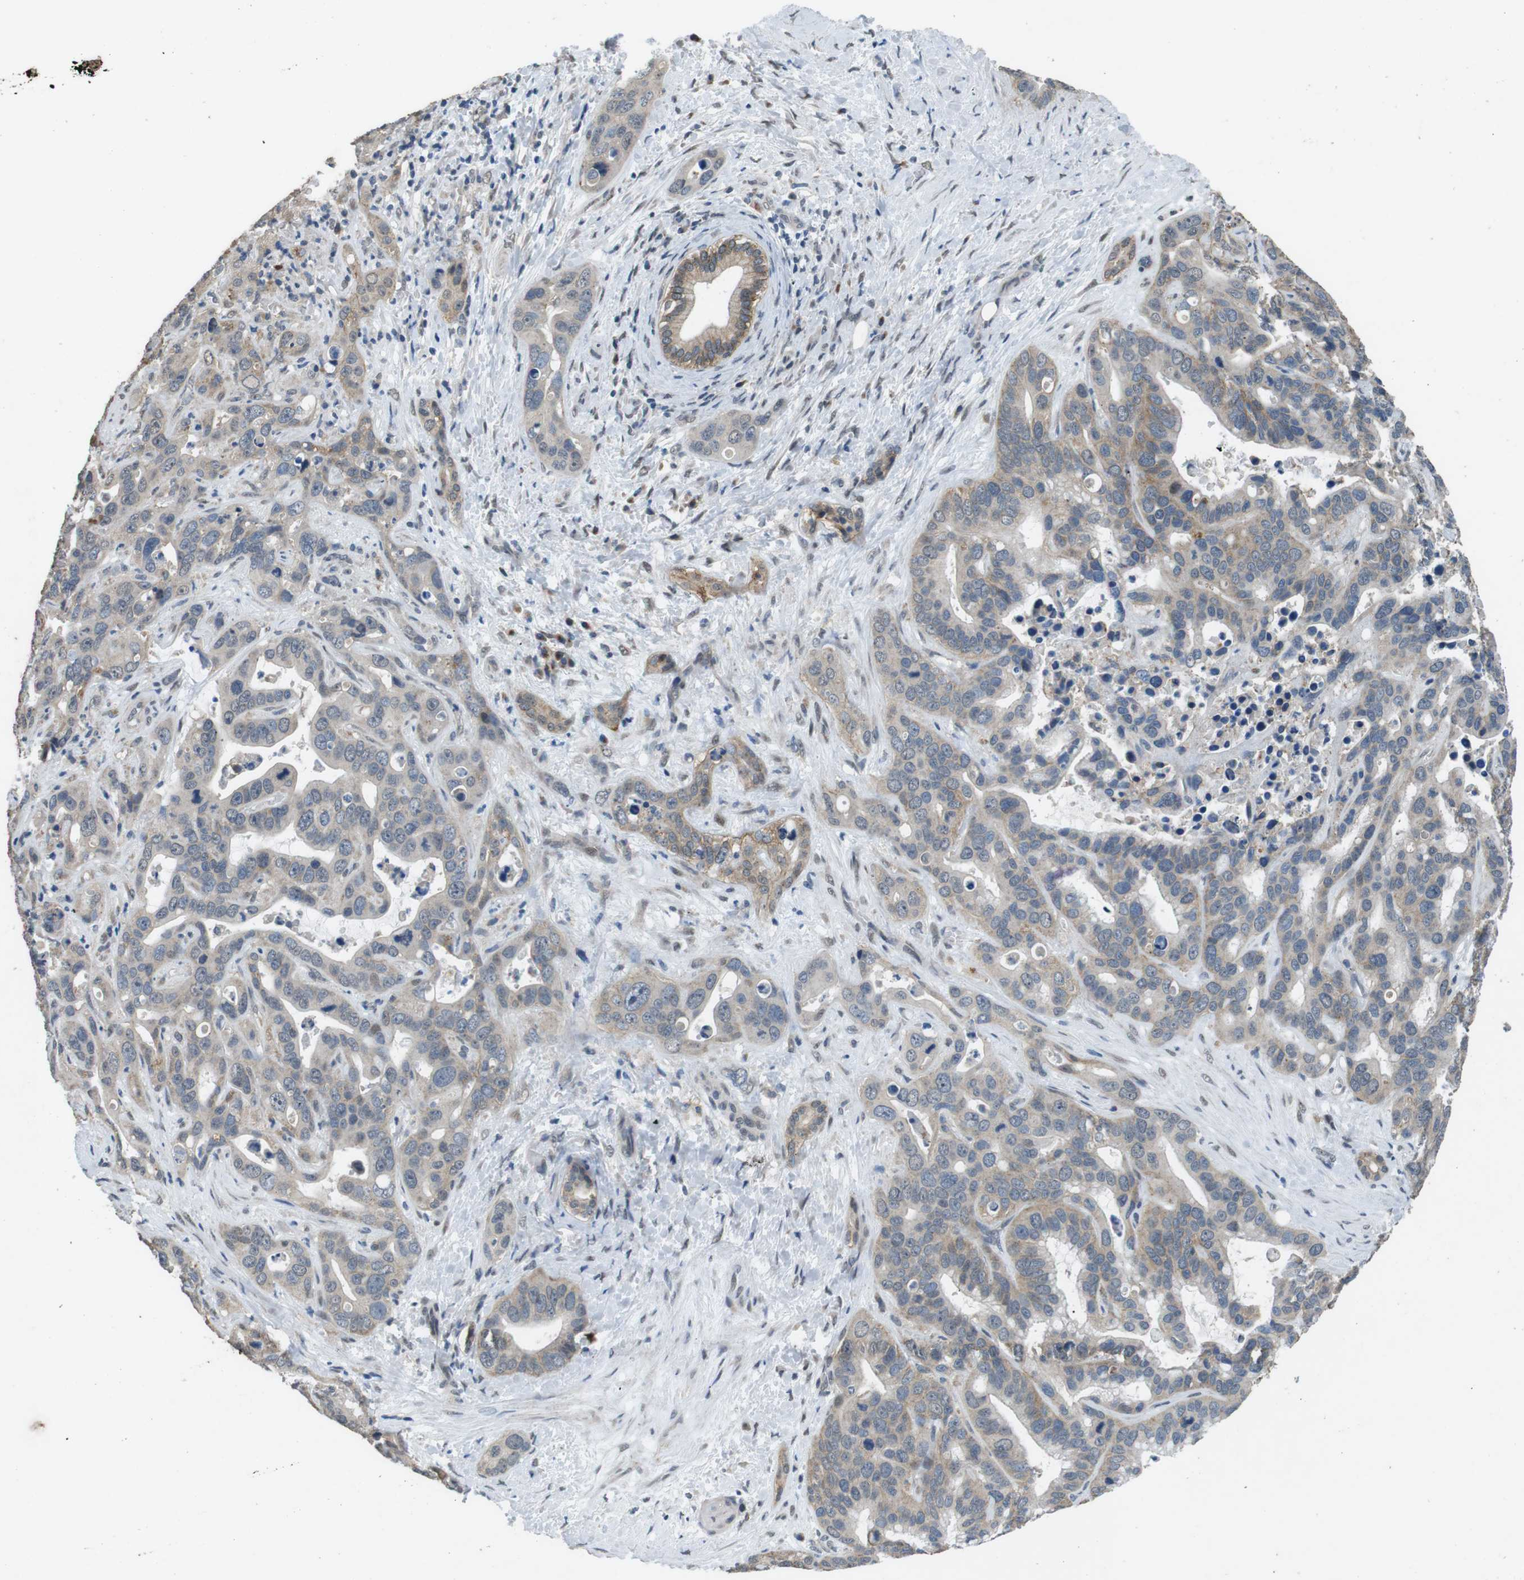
{"staining": {"intensity": "moderate", "quantity": ">75%", "location": "cytoplasmic/membranous"}, "tissue": "liver cancer", "cell_type": "Tumor cells", "image_type": "cancer", "snomed": [{"axis": "morphology", "description": "Cholangiocarcinoma"}, {"axis": "topography", "description": "Liver"}], "caption": "A medium amount of moderate cytoplasmic/membranous positivity is present in approximately >75% of tumor cells in liver cholangiocarcinoma tissue.", "gene": "CLDN7", "patient": {"sex": "female", "age": 65}}